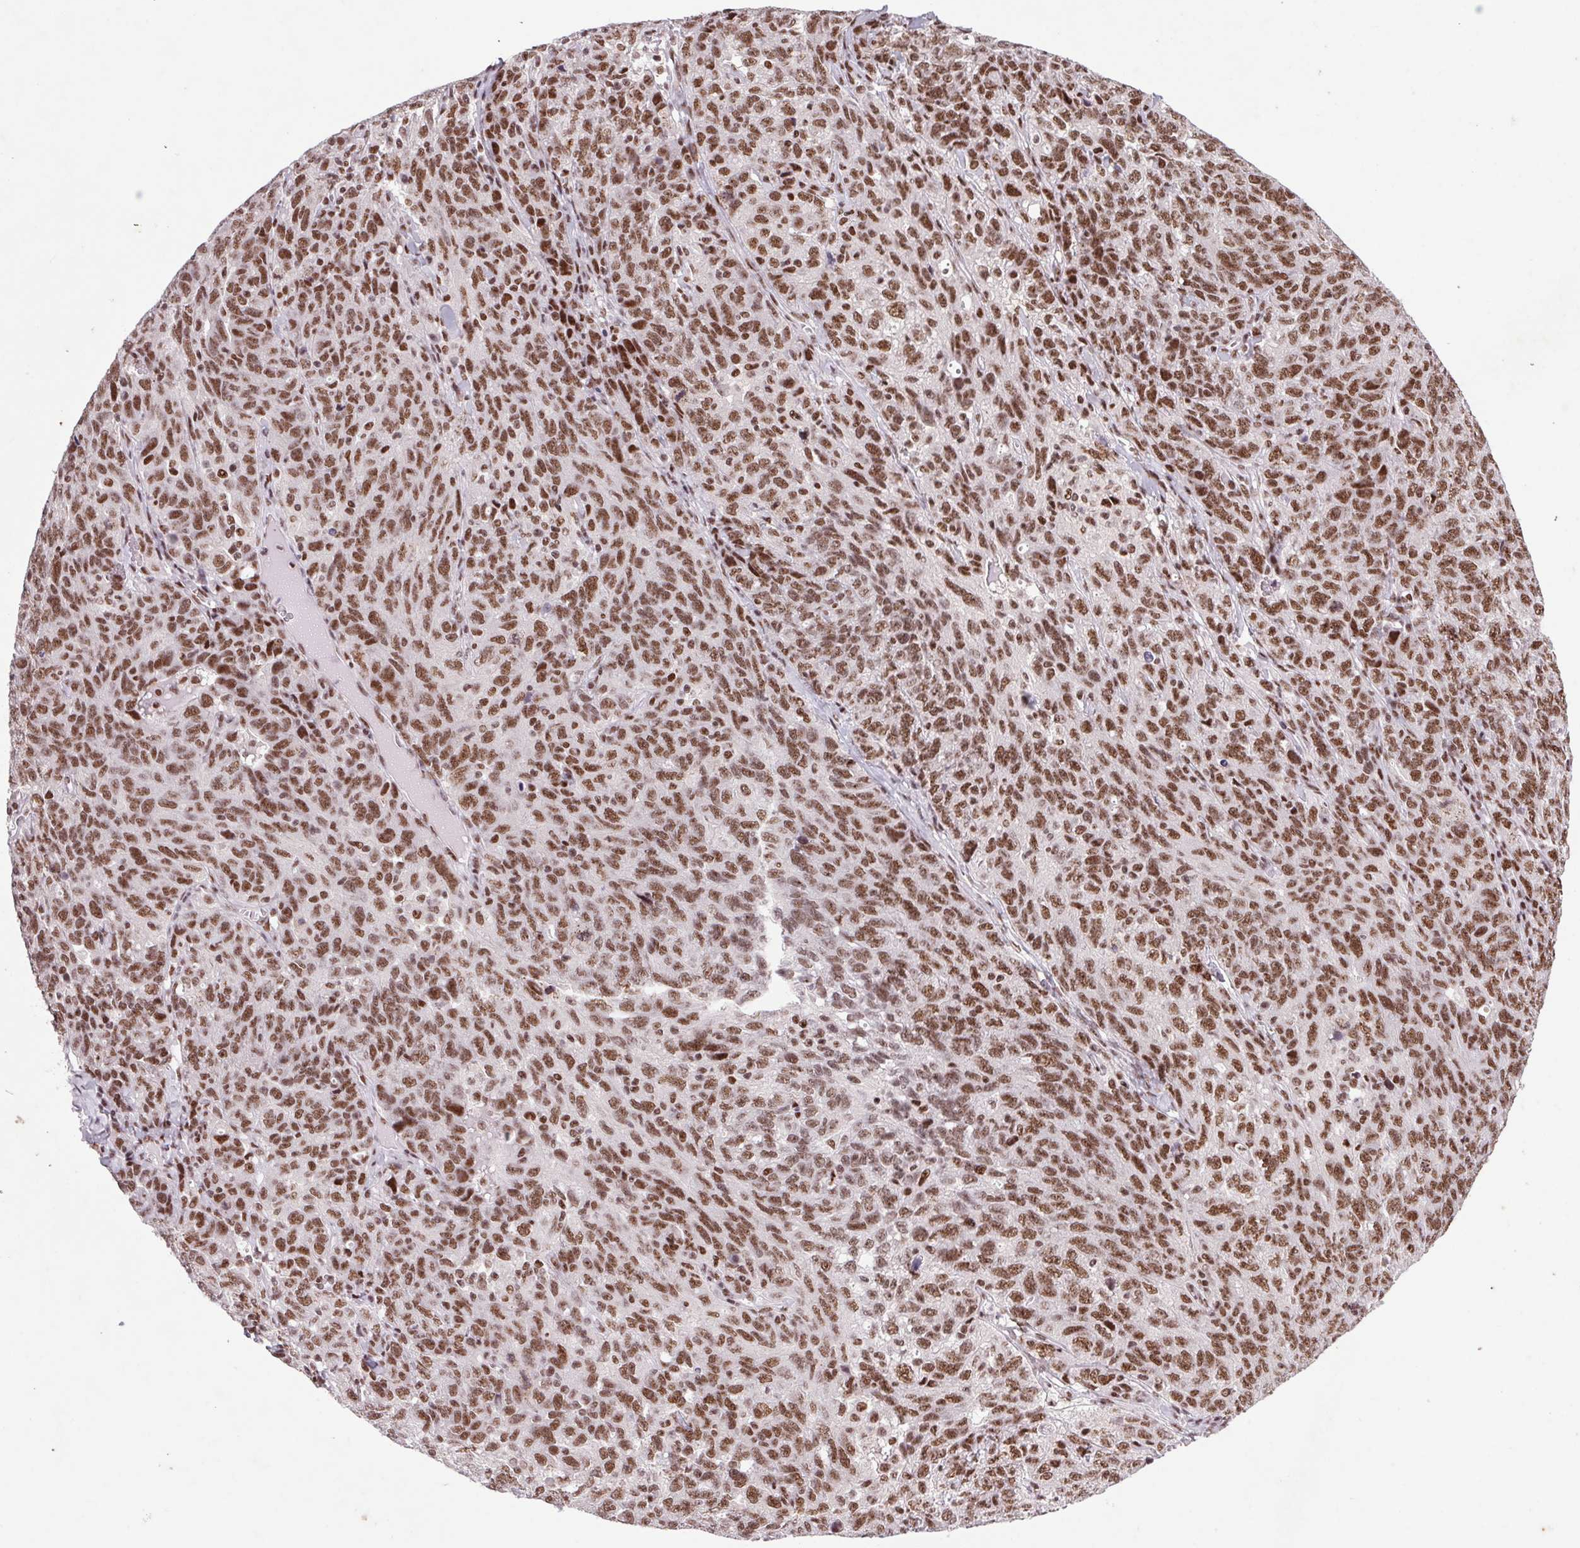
{"staining": {"intensity": "strong", "quantity": ">75%", "location": "nuclear"}, "tissue": "ovarian cancer", "cell_type": "Tumor cells", "image_type": "cancer", "snomed": [{"axis": "morphology", "description": "Cystadenocarcinoma, serous, NOS"}, {"axis": "topography", "description": "Ovary"}], "caption": "Ovarian cancer stained with DAB (3,3'-diaminobenzidine) immunohistochemistry displays high levels of strong nuclear positivity in approximately >75% of tumor cells.", "gene": "LDLRAD4", "patient": {"sex": "female", "age": 71}}